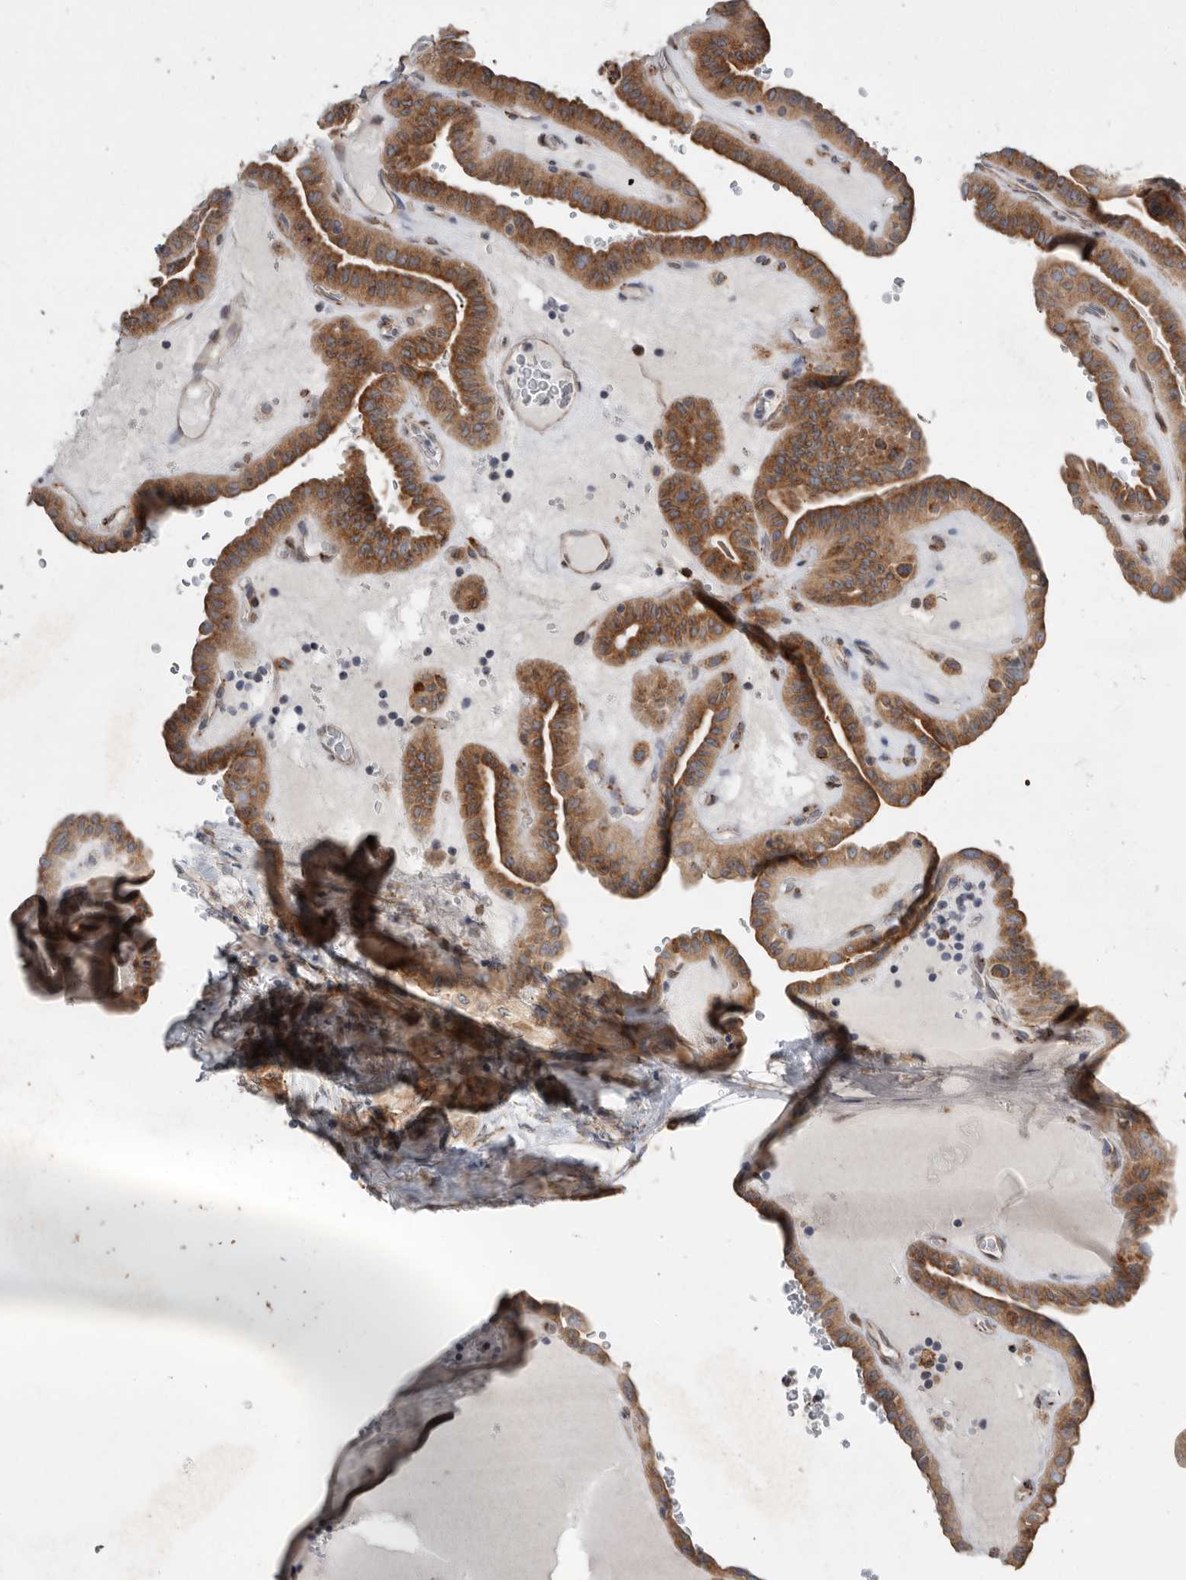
{"staining": {"intensity": "moderate", "quantity": ">75%", "location": "cytoplasmic/membranous"}, "tissue": "thyroid cancer", "cell_type": "Tumor cells", "image_type": "cancer", "snomed": [{"axis": "morphology", "description": "Papillary adenocarcinoma, NOS"}, {"axis": "topography", "description": "Thyroid gland"}], "caption": "Immunohistochemical staining of thyroid cancer (papillary adenocarcinoma) demonstrates moderate cytoplasmic/membranous protein expression in approximately >75% of tumor cells.", "gene": "GANAB", "patient": {"sex": "male", "age": 77}}